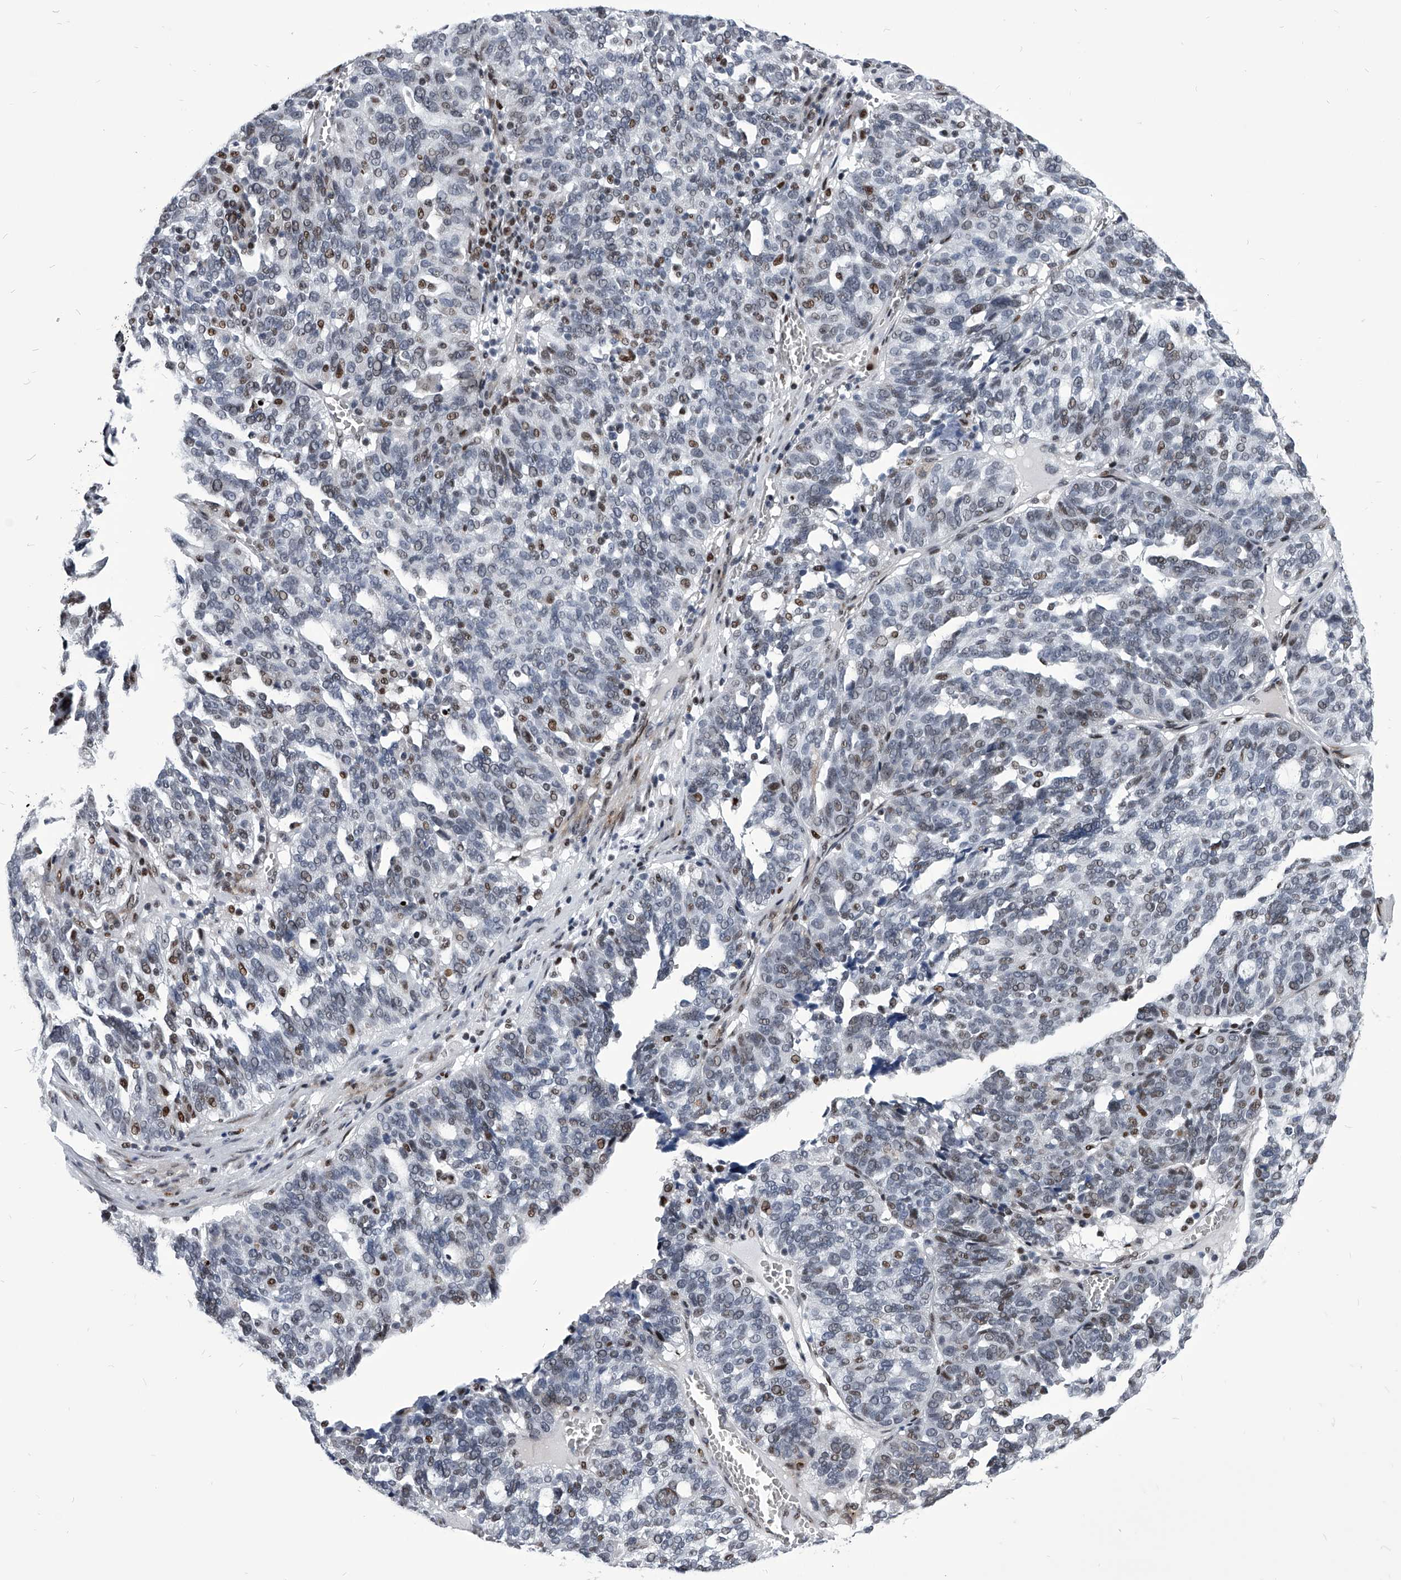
{"staining": {"intensity": "moderate", "quantity": "<25%", "location": "nuclear"}, "tissue": "ovarian cancer", "cell_type": "Tumor cells", "image_type": "cancer", "snomed": [{"axis": "morphology", "description": "Cystadenocarcinoma, serous, NOS"}, {"axis": "topography", "description": "Ovary"}], "caption": "High-power microscopy captured an immunohistochemistry photomicrograph of serous cystadenocarcinoma (ovarian), revealing moderate nuclear positivity in approximately <25% of tumor cells.", "gene": "CMTR1", "patient": {"sex": "female", "age": 59}}